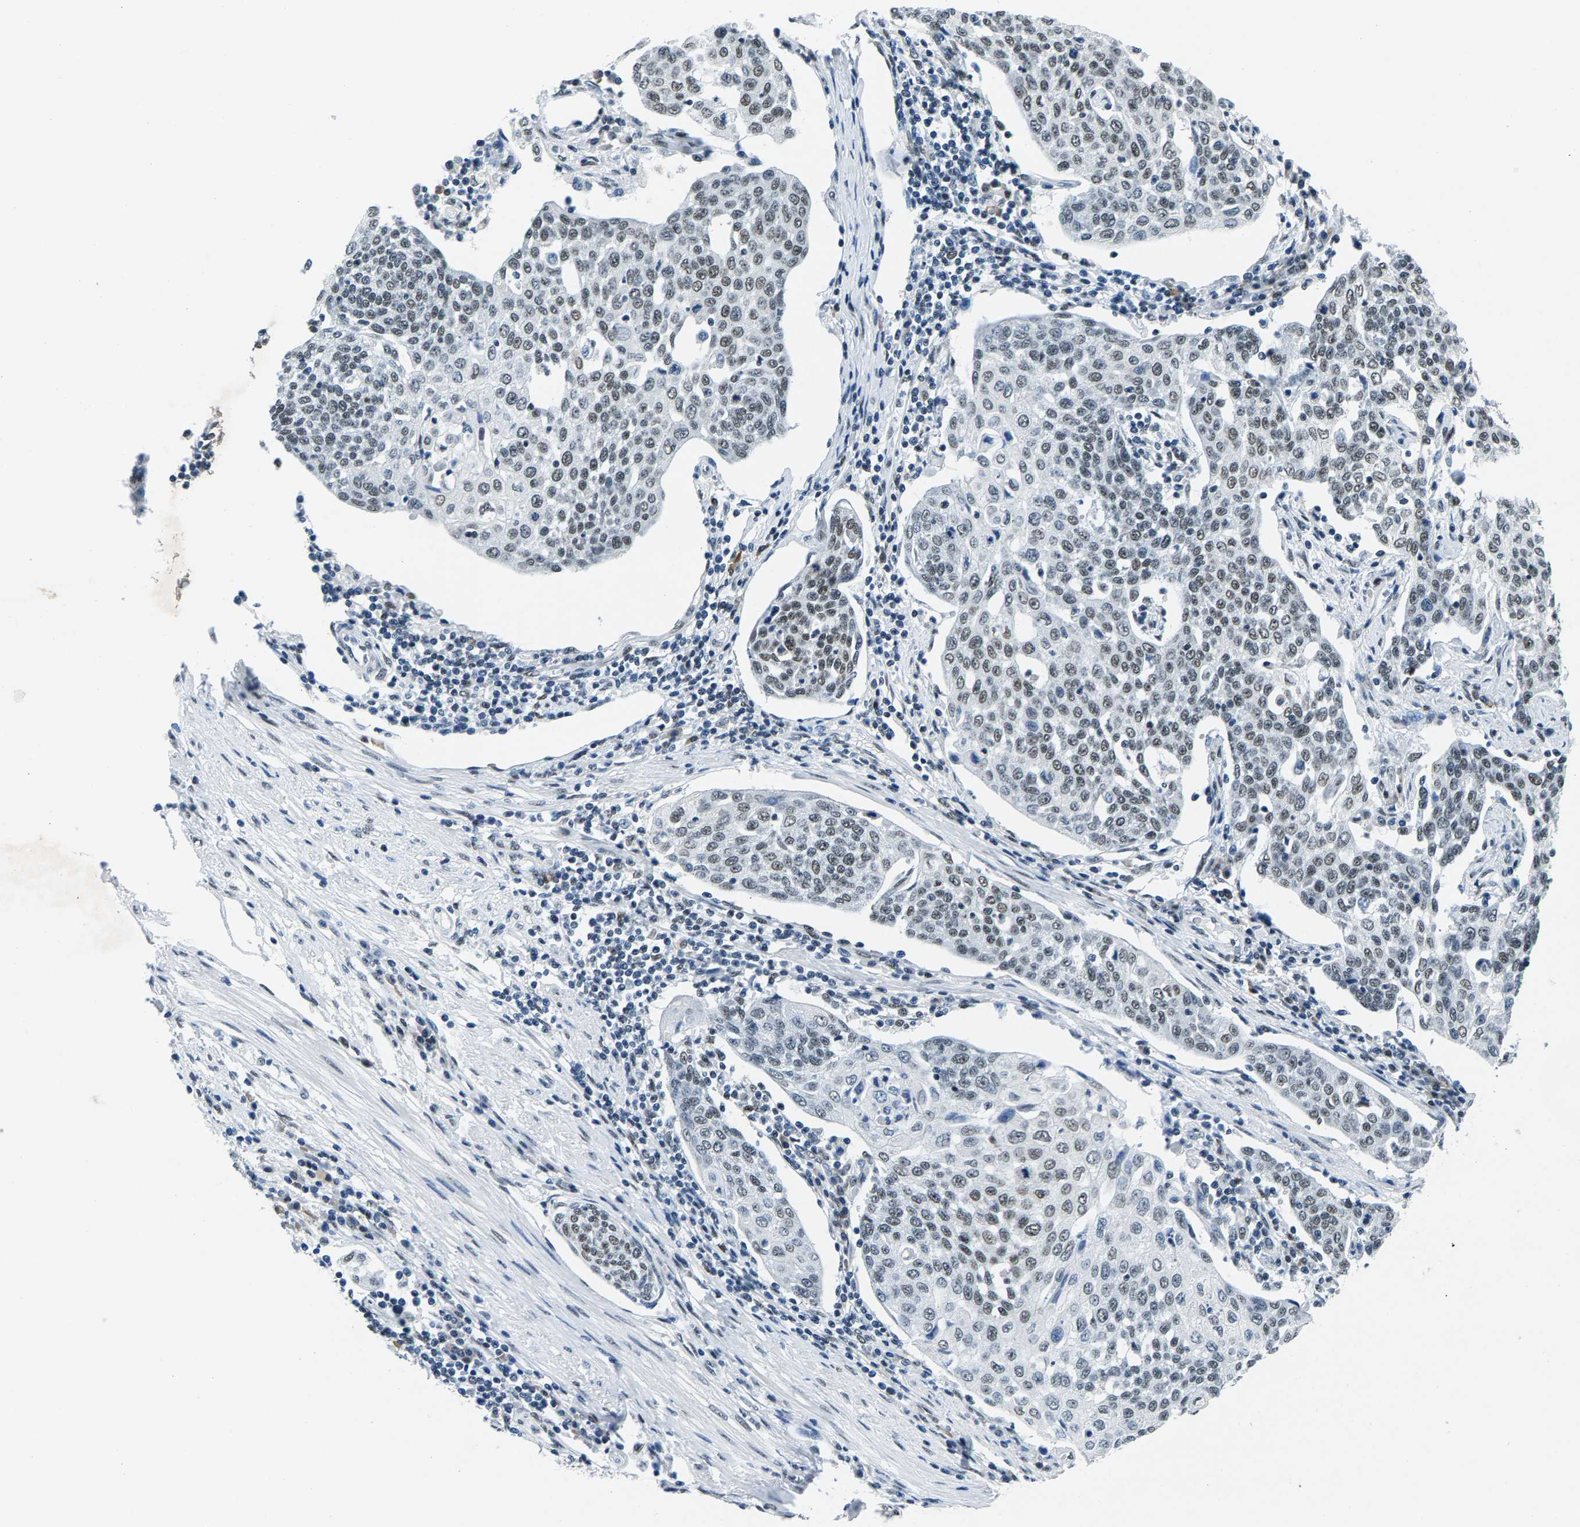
{"staining": {"intensity": "weak", "quantity": ">75%", "location": "nuclear"}, "tissue": "cervical cancer", "cell_type": "Tumor cells", "image_type": "cancer", "snomed": [{"axis": "morphology", "description": "Squamous cell carcinoma, NOS"}, {"axis": "topography", "description": "Cervix"}], "caption": "Immunohistochemical staining of squamous cell carcinoma (cervical) demonstrates weak nuclear protein expression in approximately >75% of tumor cells. The protein of interest is stained brown, and the nuclei are stained in blue (DAB IHC with brightfield microscopy, high magnification).", "gene": "ATF2", "patient": {"sex": "female", "age": 34}}